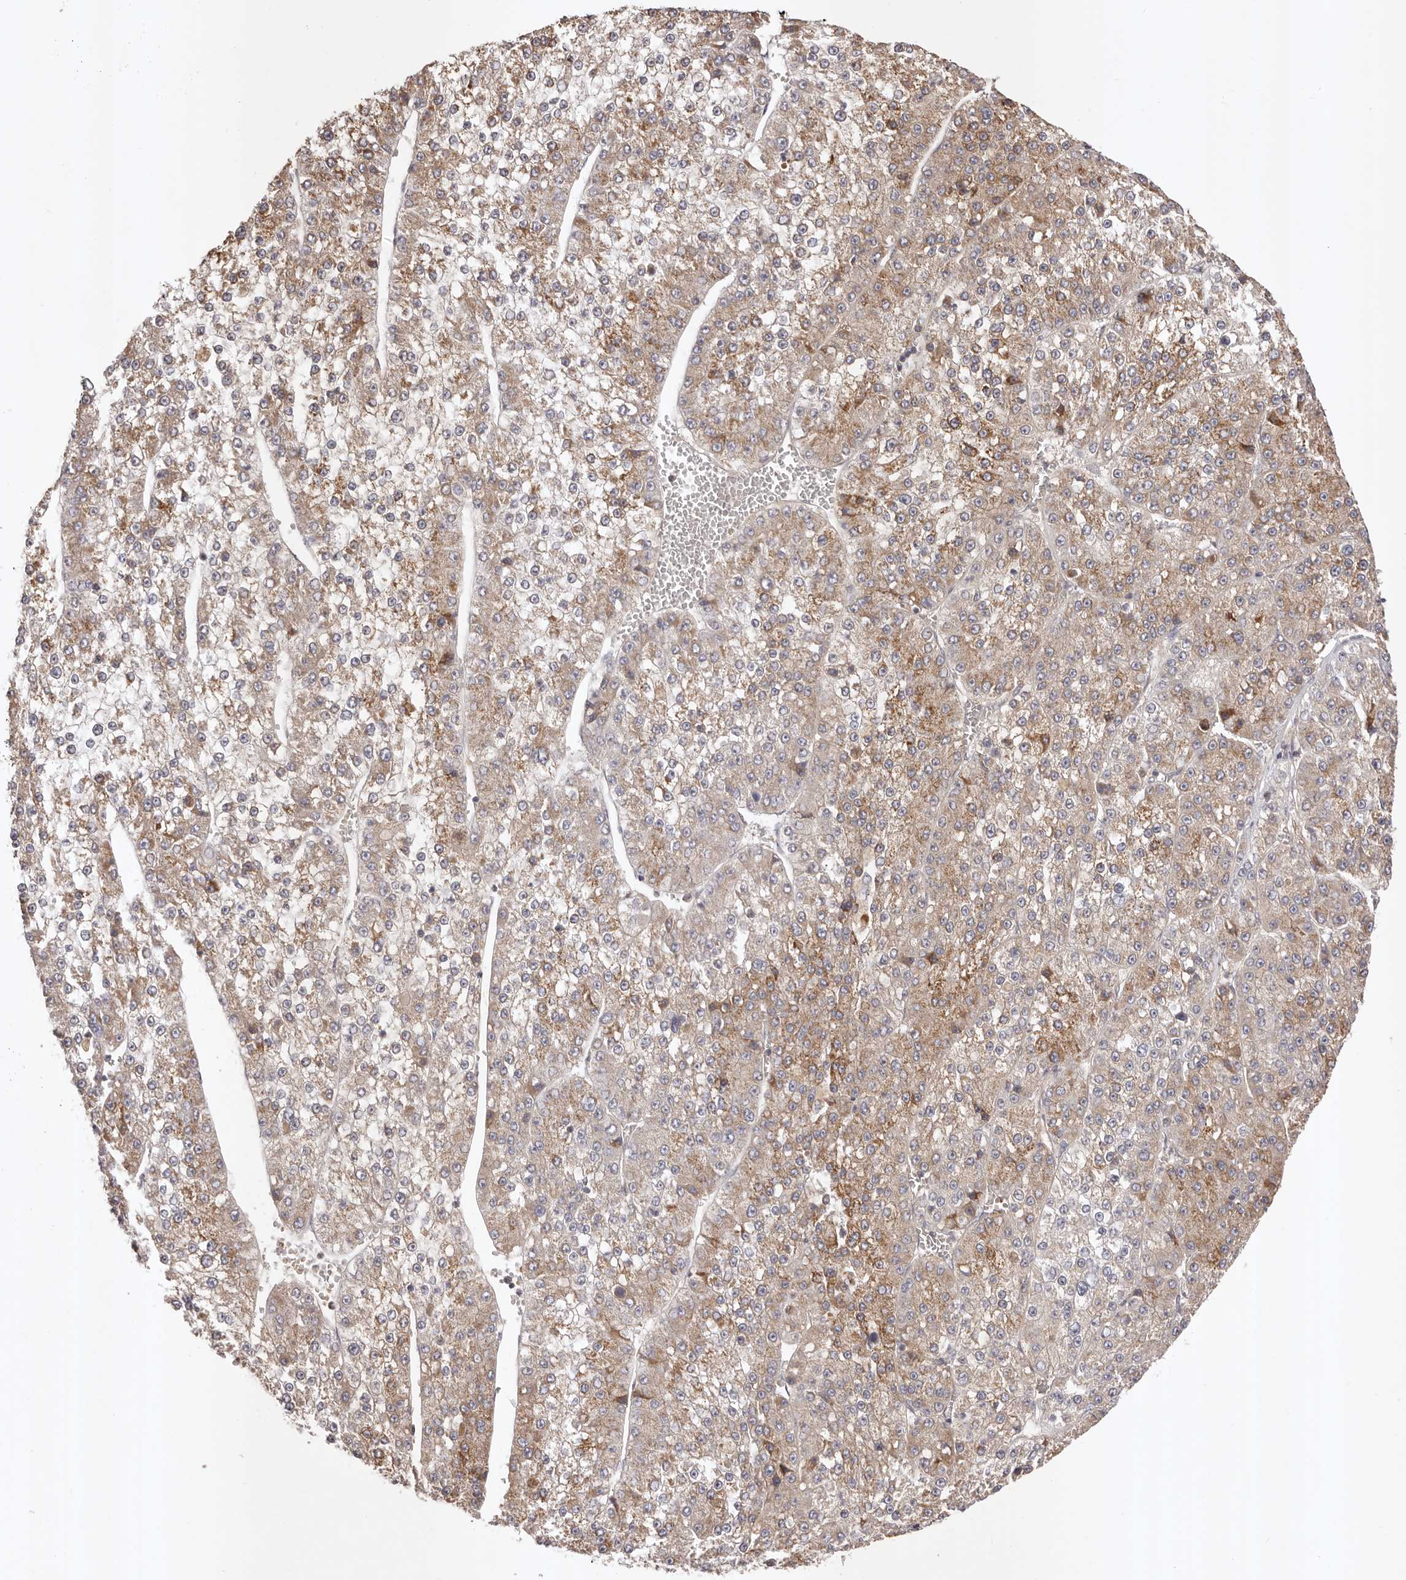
{"staining": {"intensity": "moderate", "quantity": "25%-75%", "location": "cytoplasmic/membranous"}, "tissue": "liver cancer", "cell_type": "Tumor cells", "image_type": "cancer", "snomed": [{"axis": "morphology", "description": "Carcinoma, Hepatocellular, NOS"}, {"axis": "topography", "description": "Liver"}], "caption": "High-power microscopy captured an immunohistochemistry (IHC) photomicrograph of liver cancer, revealing moderate cytoplasmic/membranous expression in about 25%-75% of tumor cells.", "gene": "UBR2", "patient": {"sex": "female", "age": 73}}